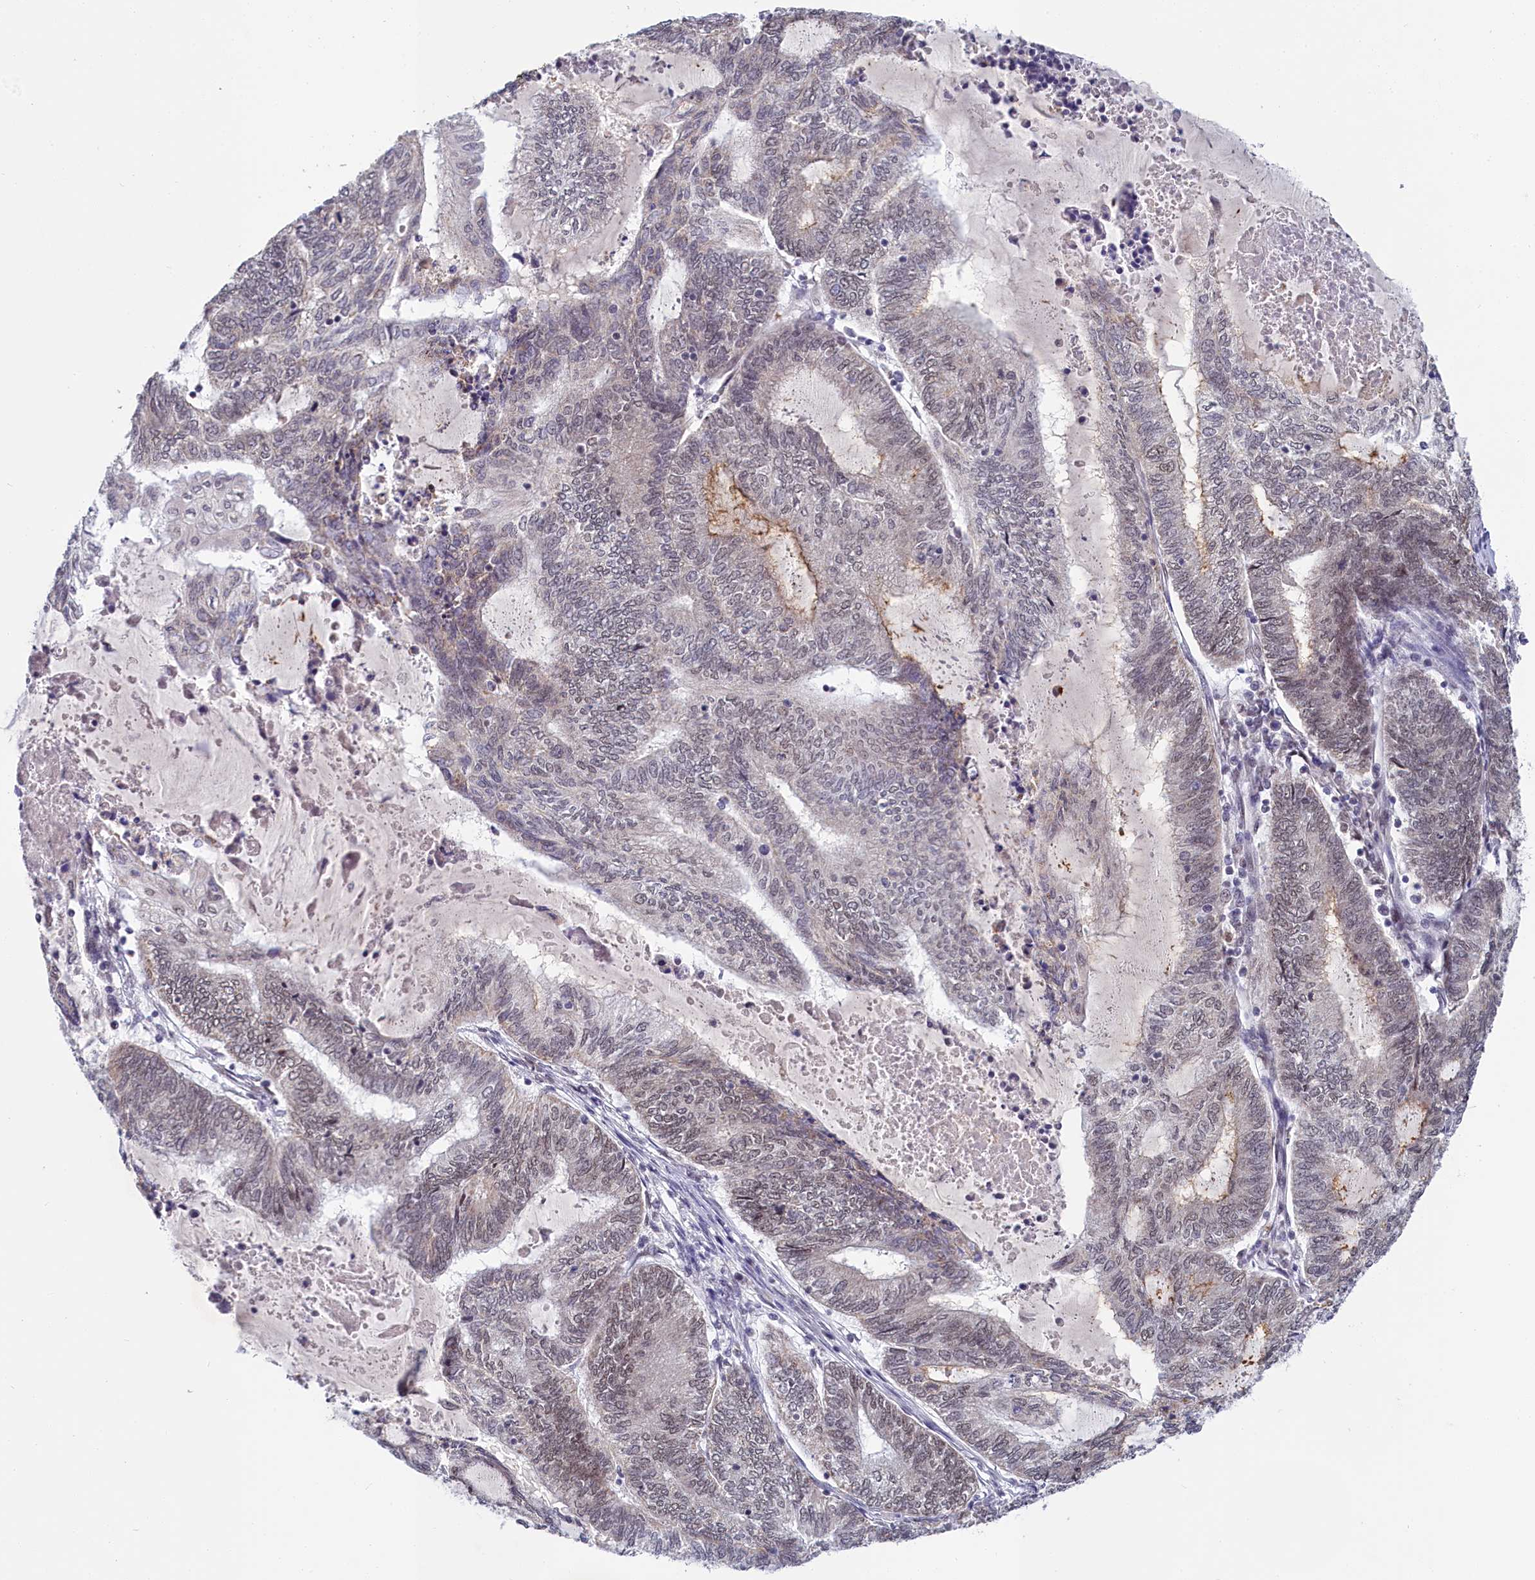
{"staining": {"intensity": "weak", "quantity": "<25%", "location": "nuclear"}, "tissue": "endometrial cancer", "cell_type": "Tumor cells", "image_type": "cancer", "snomed": [{"axis": "morphology", "description": "Adenocarcinoma, NOS"}, {"axis": "topography", "description": "Uterus"}, {"axis": "topography", "description": "Endometrium"}], "caption": "This is an immunohistochemistry photomicrograph of human endometrial adenocarcinoma. There is no expression in tumor cells.", "gene": "PPHLN1", "patient": {"sex": "female", "age": 70}}